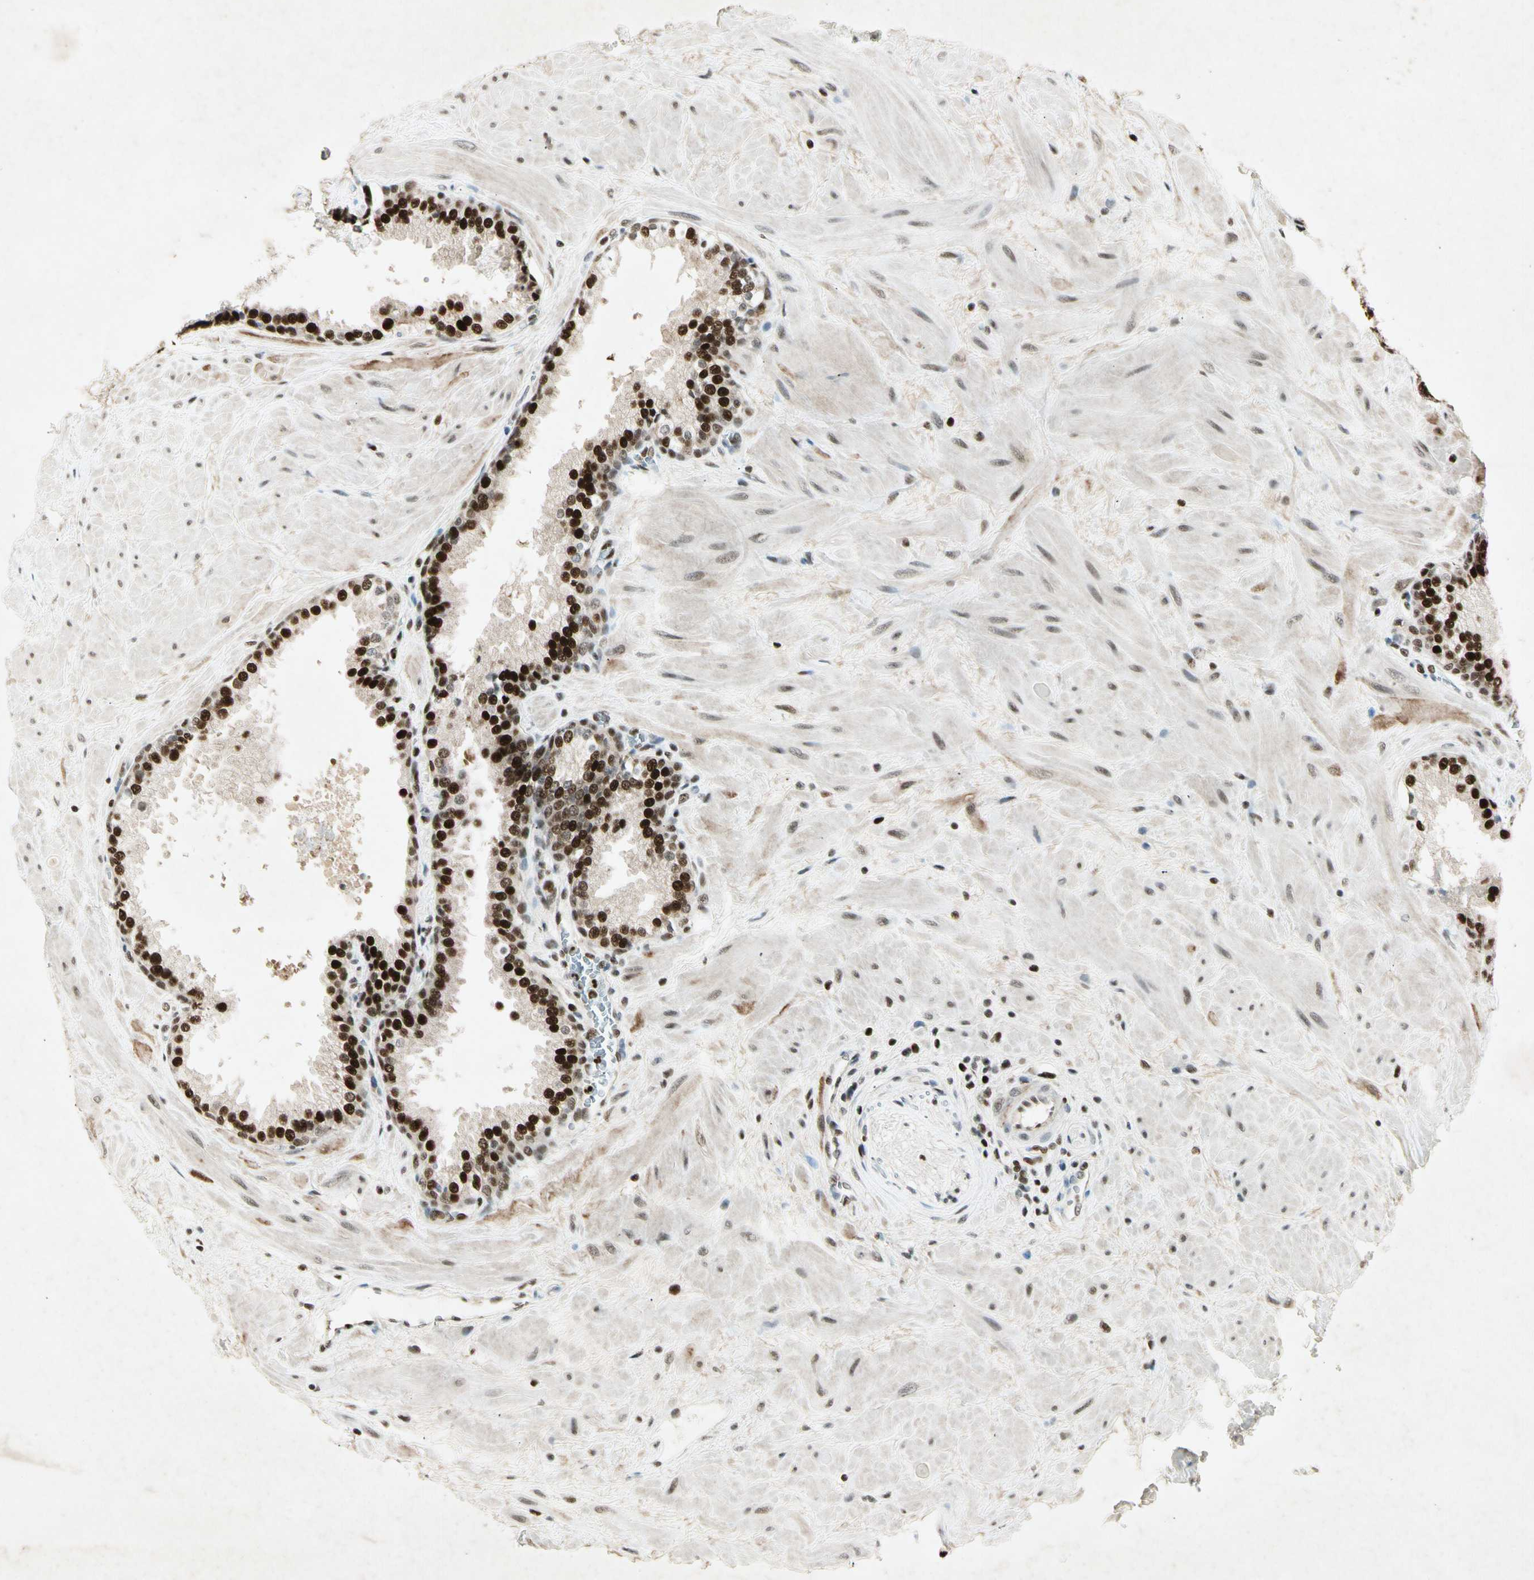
{"staining": {"intensity": "strong", "quantity": "25%-75%", "location": "nuclear"}, "tissue": "prostate", "cell_type": "Glandular cells", "image_type": "normal", "snomed": [{"axis": "morphology", "description": "Normal tissue, NOS"}, {"axis": "topography", "description": "Prostate"}], "caption": "Strong nuclear staining for a protein is identified in about 25%-75% of glandular cells of unremarkable prostate using immunohistochemistry (IHC).", "gene": "RNF43", "patient": {"sex": "male", "age": 51}}